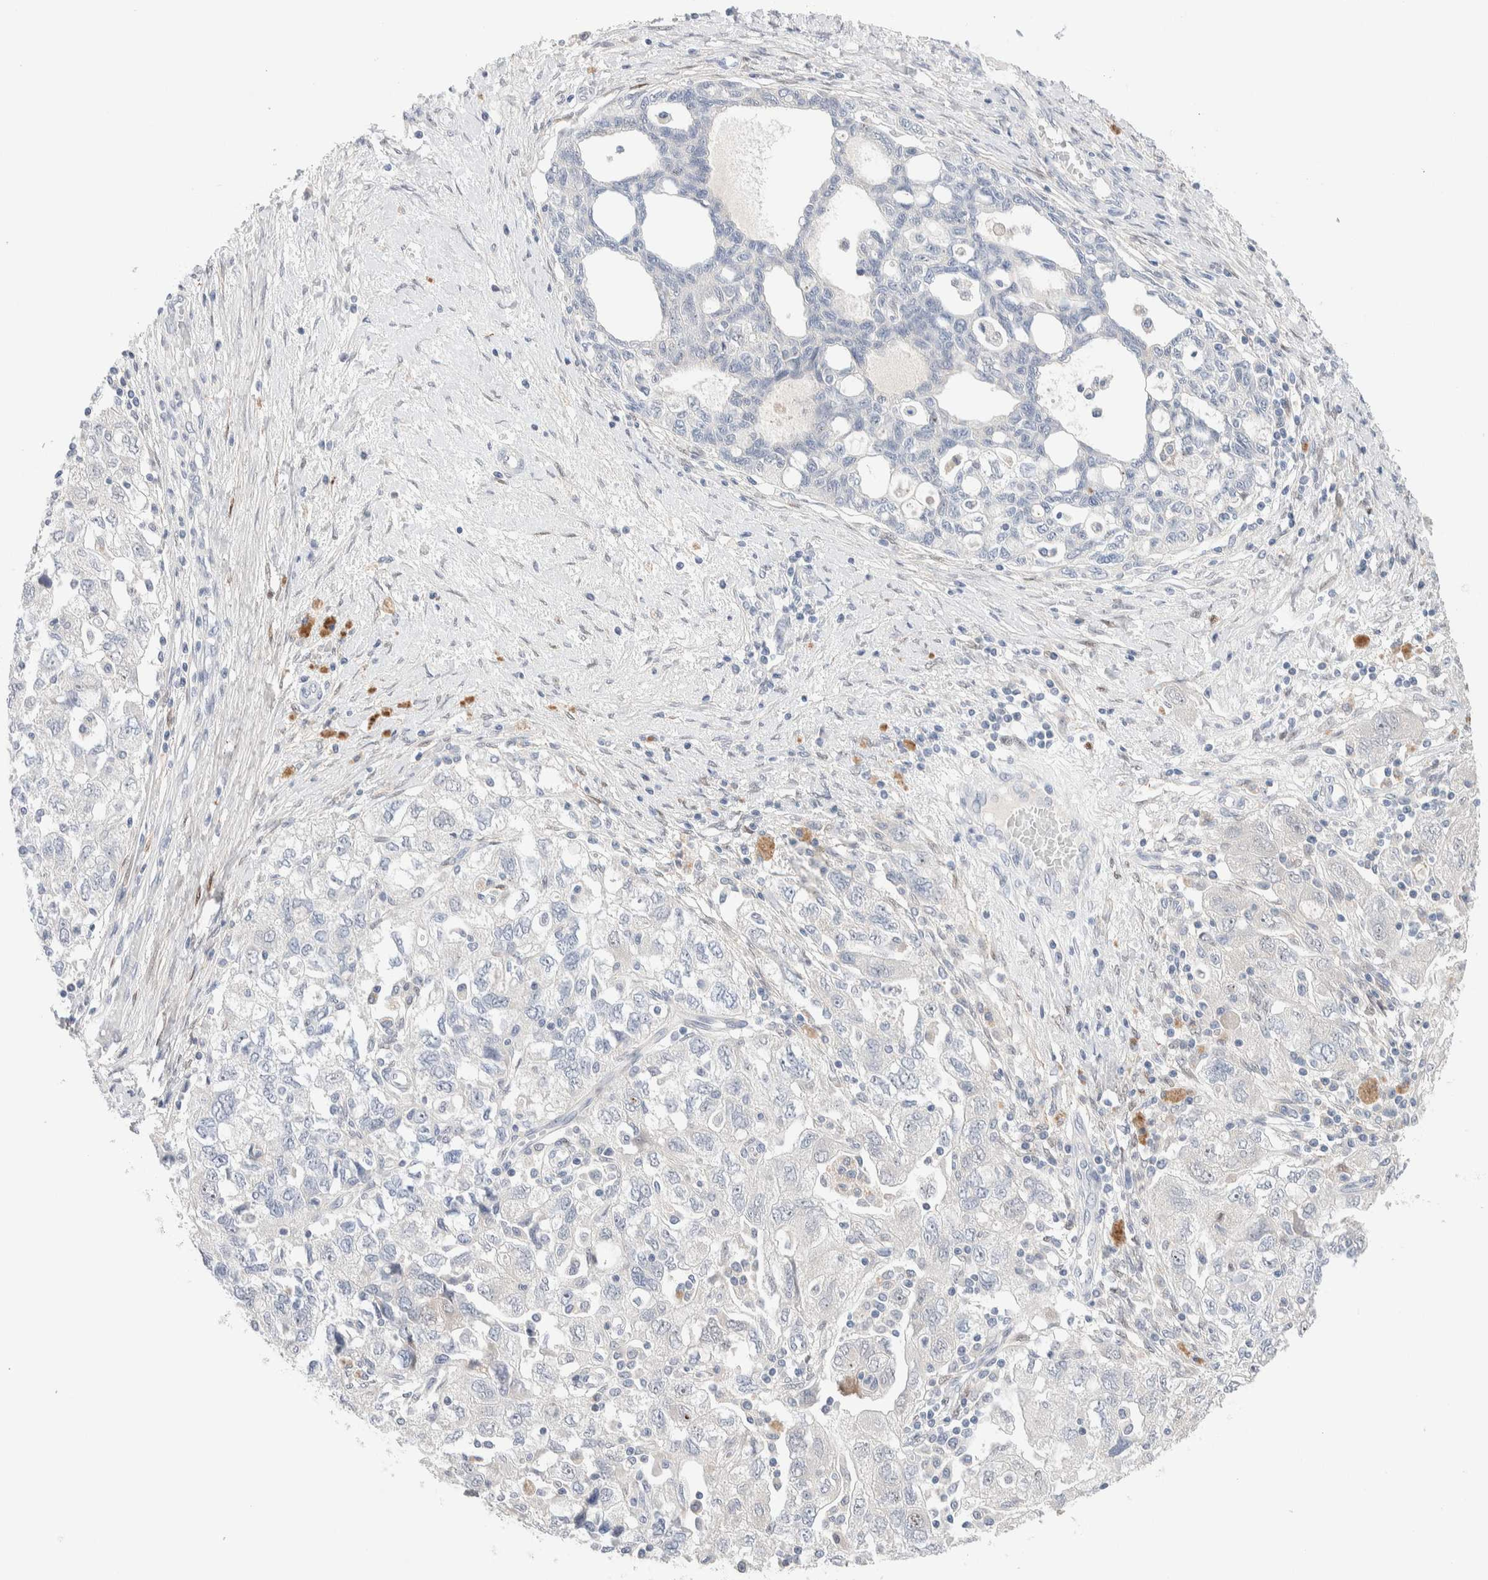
{"staining": {"intensity": "negative", "quantity": "none", "location": "none"}, "tissue": "ovarian cancer", "cell_type": "Tumor cells", "image_type": "cancer", "snomed": [{"axis": "morphology", "description": "Carcinoma, NOS"}, {"axis": "morphology", "description": "Cystadenocarcinoma, serous, NOS"}, {"axis": "topography", "description": "Ovary"}], "caption": "DAB immunohistochemical staining of ovarian cancer demonstrates no significant expression in tumor cells.", "gene": "DNAJB6", "patient": {"sex": "female", "age": 69}}